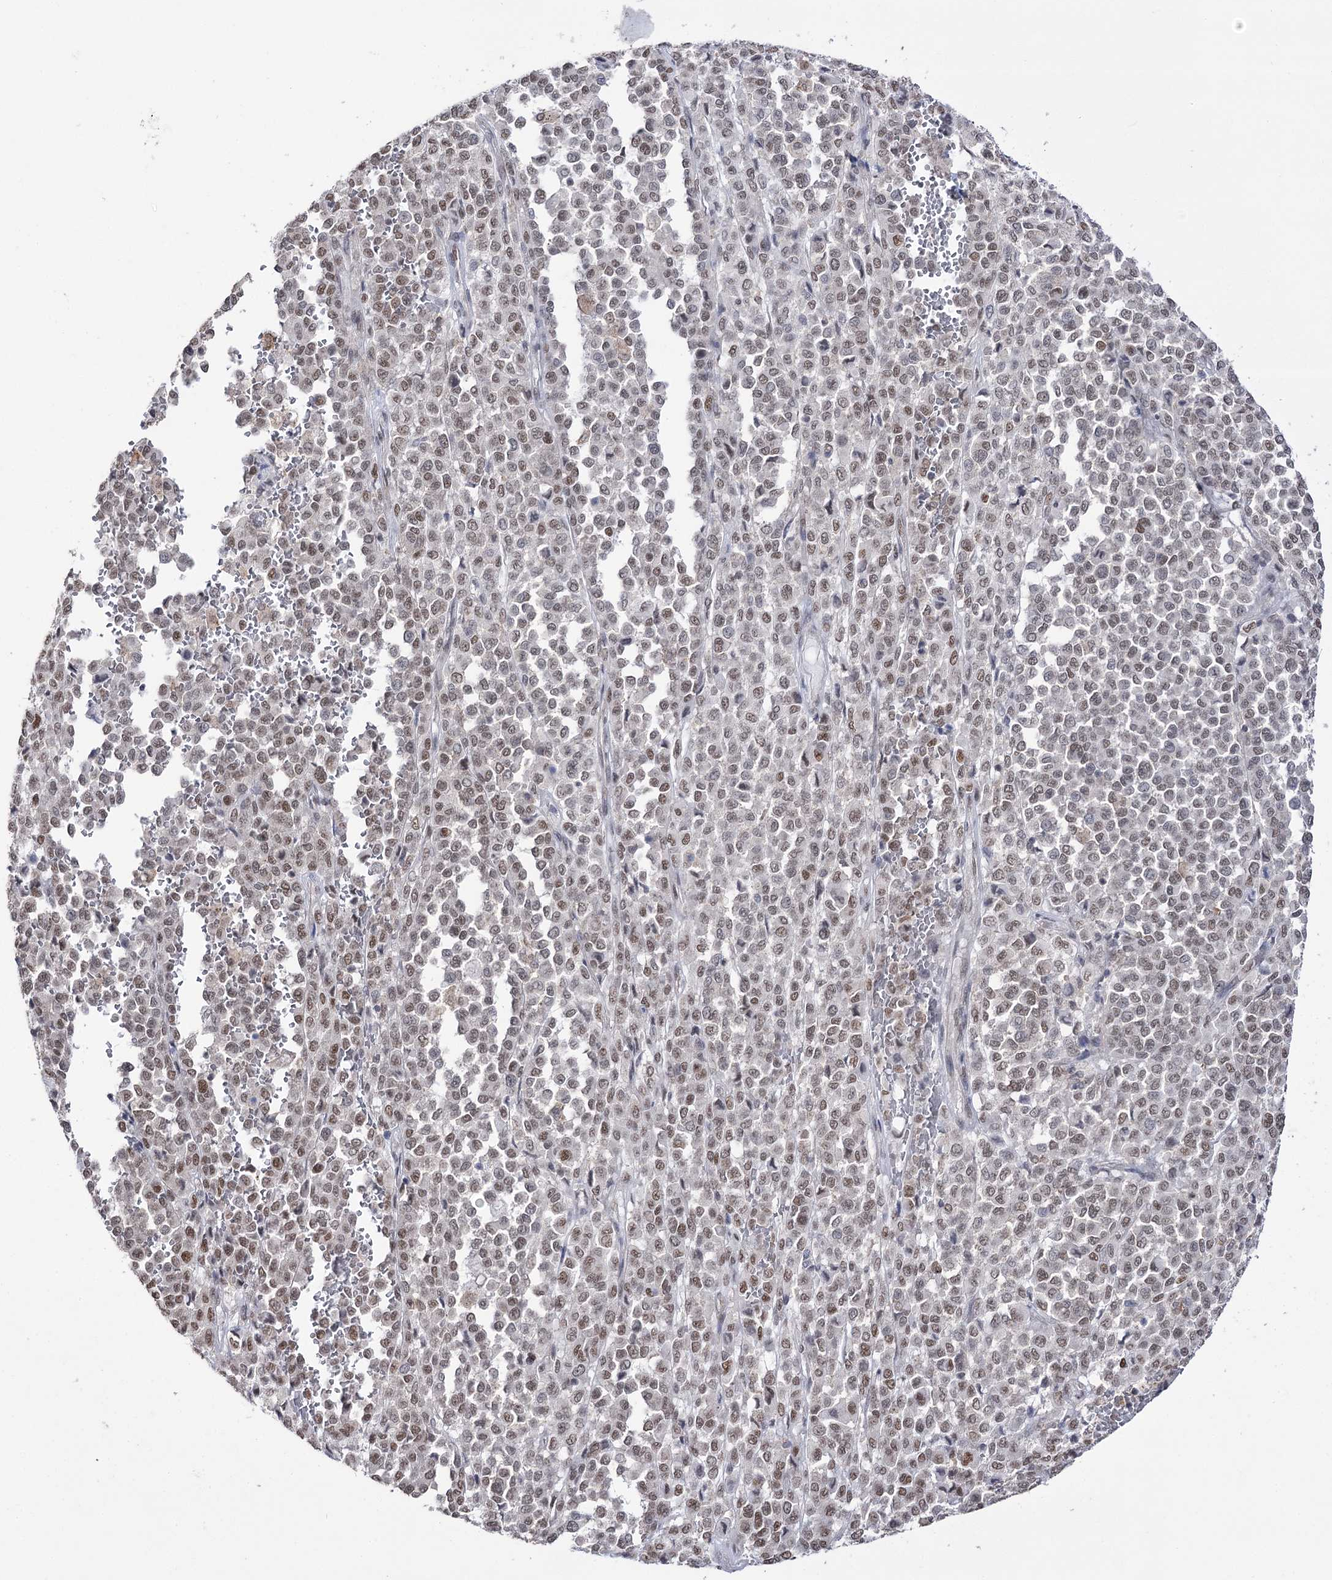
{"staining": {"intensity": "moderate", "quantity": ">75%", "location": "nuclear"}, "tissue": "melanoma", "cell_type": "Tumor cells", "image_type": "cancer", "snomed": [{"axis": "morphology", "description": "Malignant melanoma, Metastatic site"}, {"axis": "topography", "description": "Pancreas"}], "caption": "Malignant melanoma (metastatic site) stained for a protein (brown) reveals moderate nuclear positive expression in approximately >75% of tumor cells.", "gene": "VGLL4", "patient": {"sex": "female", "age": 30}}